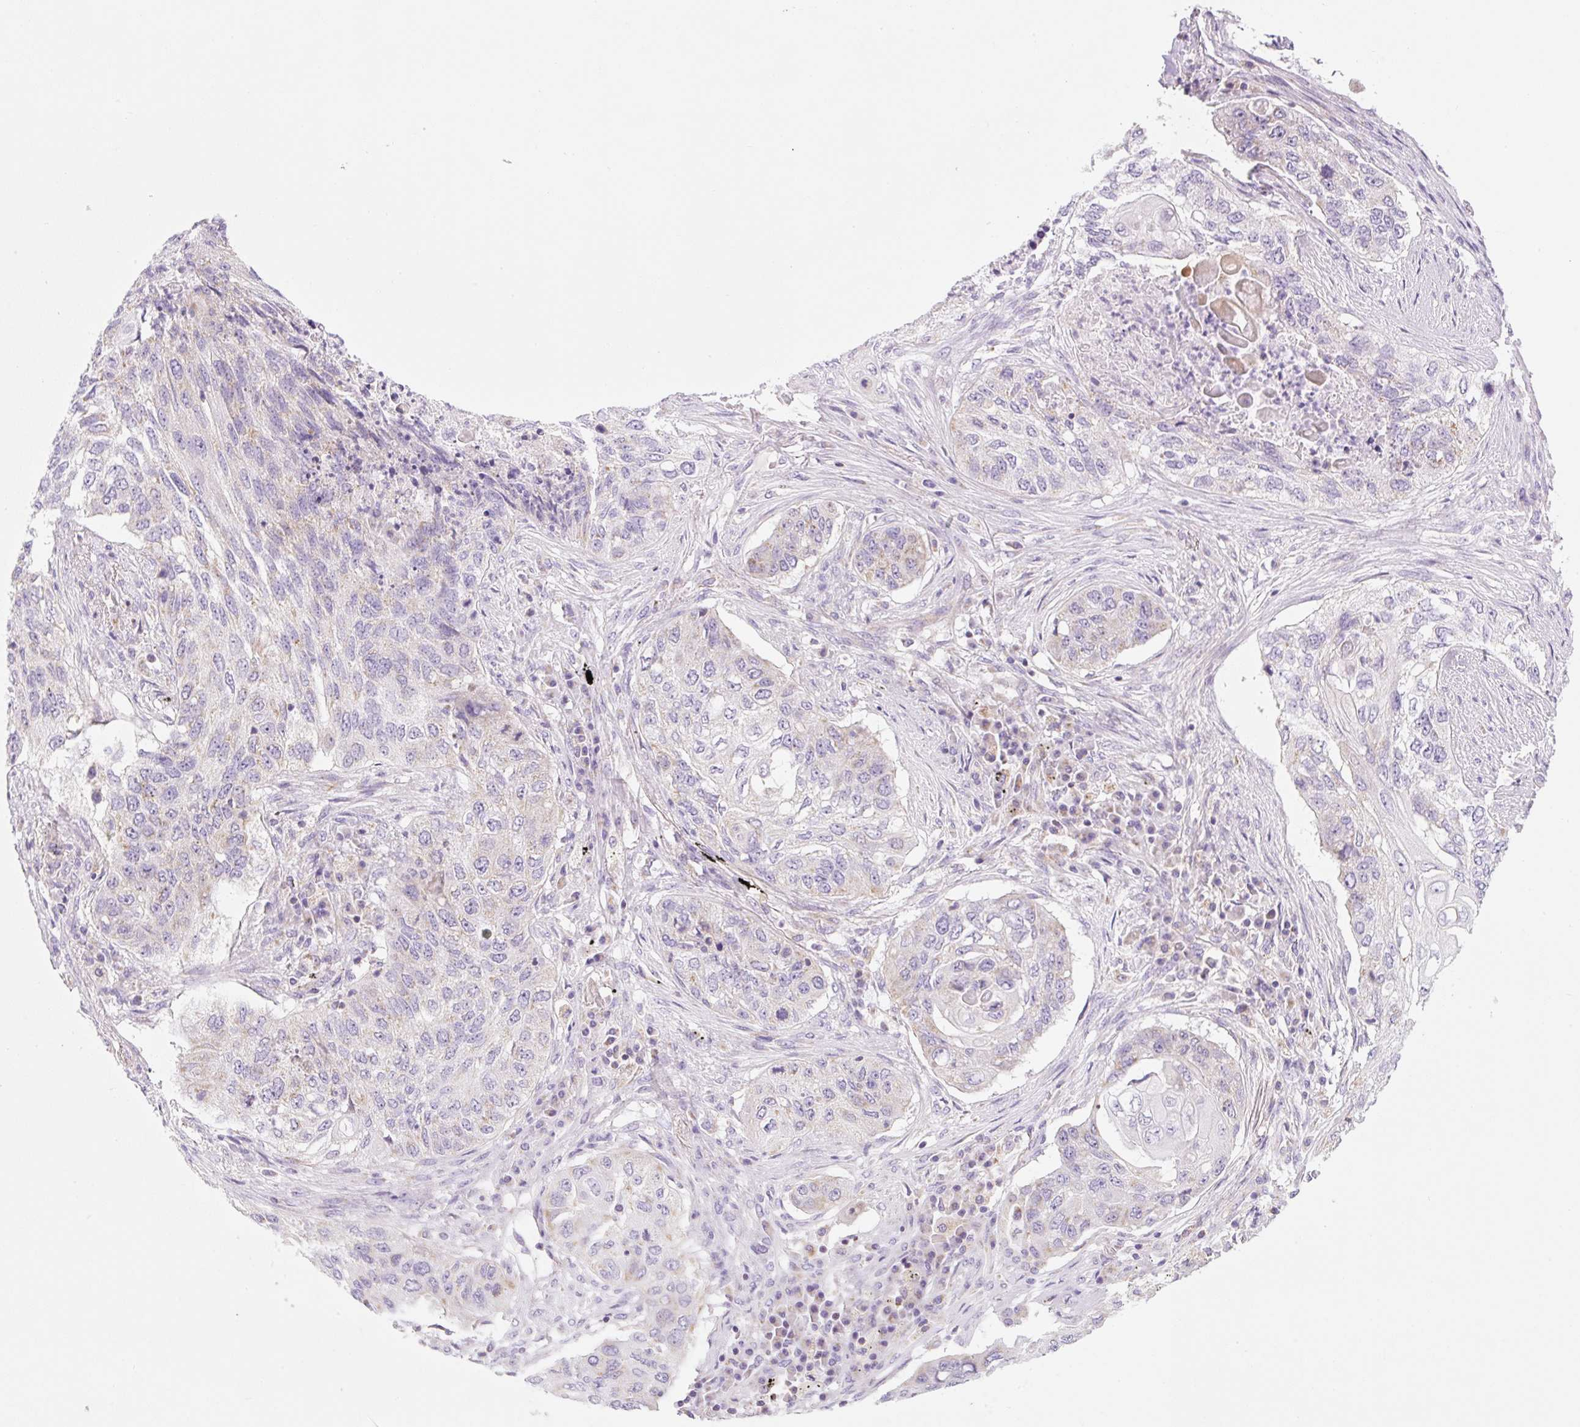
{"staining": {"intensity": "negative", "quantity": "none", "location": "none"}, "tissue": "lung cancer", "cell_type": "Tumor cells", "image_type": "cancer", "snomed": [{"axis": "morphology", "description": "Squamous cell carcinoma, NOS"}, {"axis": "topography", "description": "Lung"}], "caption": "An immunohistochemistry (IHC) micrograph of lung cancer (squamous cell carcinoma) is shown. There is no staining in tumor cells of lung cancer (squamous cell carcinoma).", "gene": "FOCAD", "patient": {"sex": "female", "age": 63}}